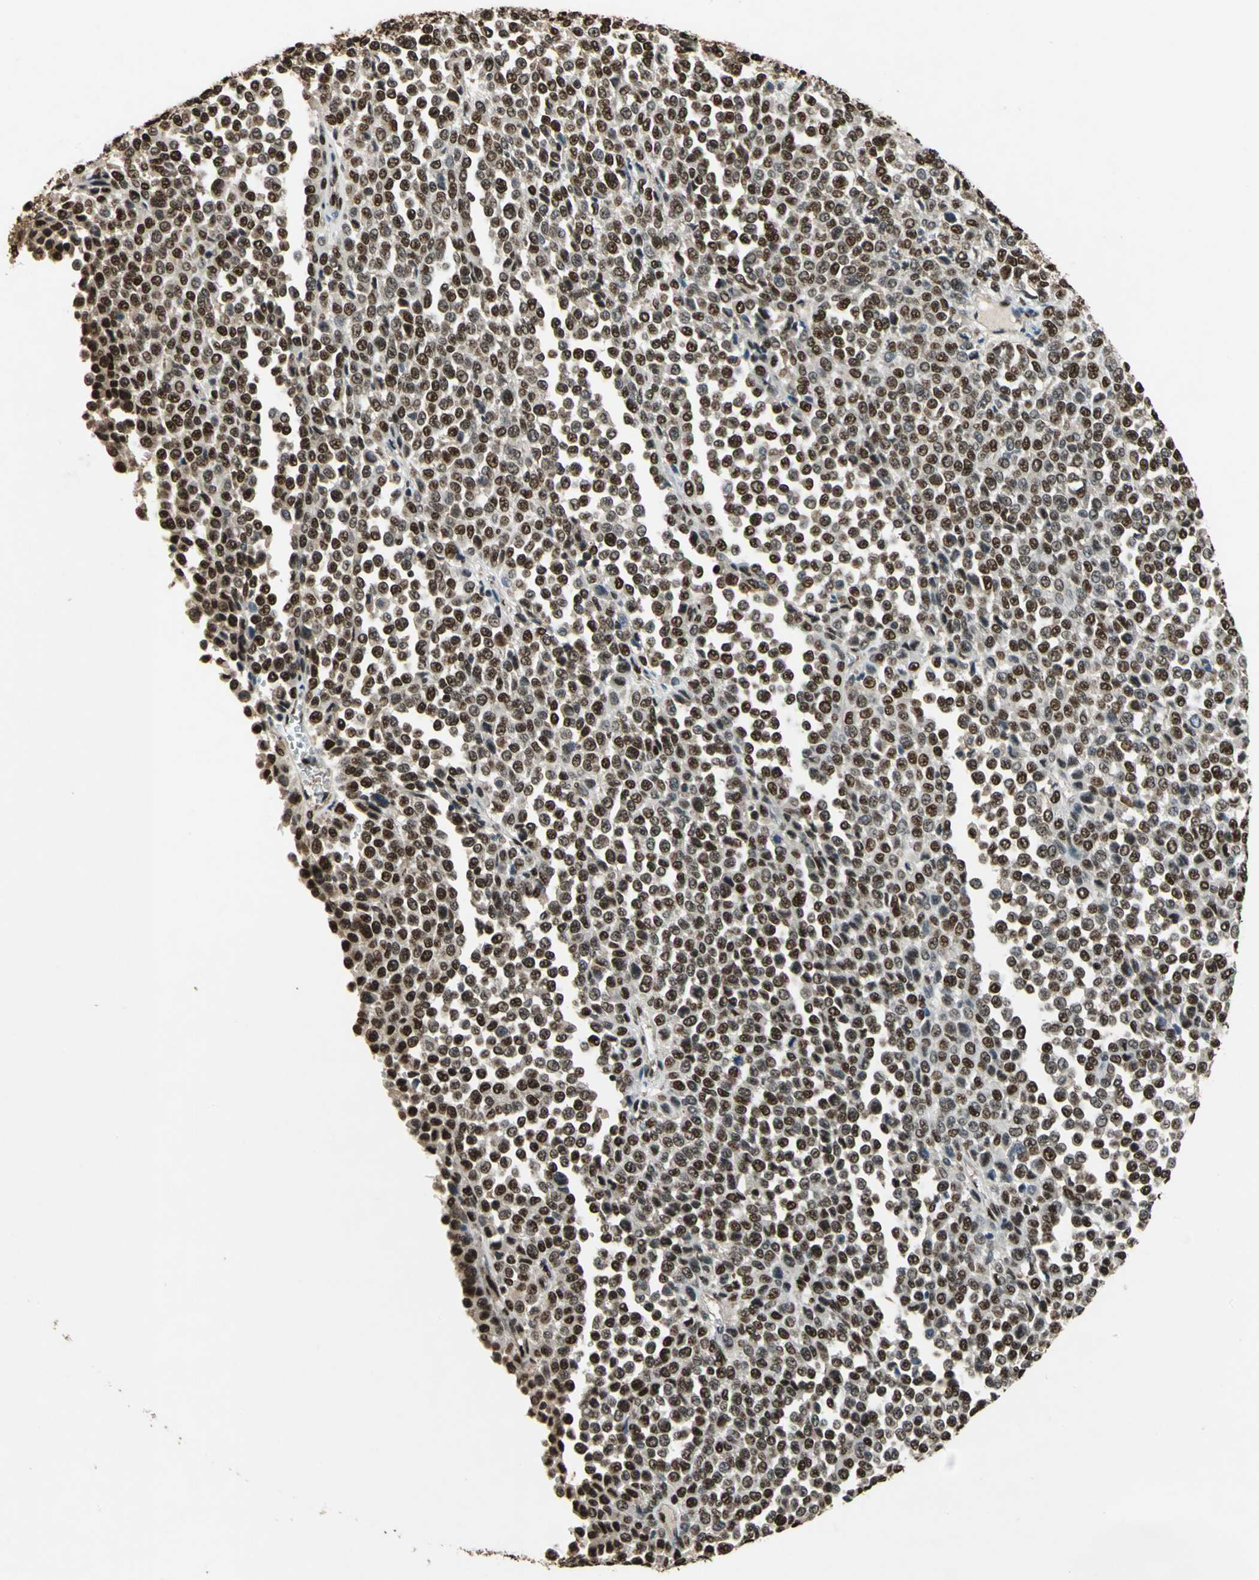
{"staining": {"intensity": "moderate", "quantity": ">75%", "location": "cytoplasmic/membranous,nuclear"}, "tissue": "melanoma", "cell_type": "Tumor cells", "image_type": "cancer", "snomed": [{"axis": "morphology", "description": "Malignant melanoma, Metastatic site"}, {"axis": "topography", "description": "Pancreas"}], "caption": "Protein expression analysis of human malignant melanoma (metastatic site) reveals moderate cytoplasmic/membranous and nuclear positivity in approximately >75% of tumor cells.", "gene": "ANP32A", "patient": {"sex": "female", "age": 30}}